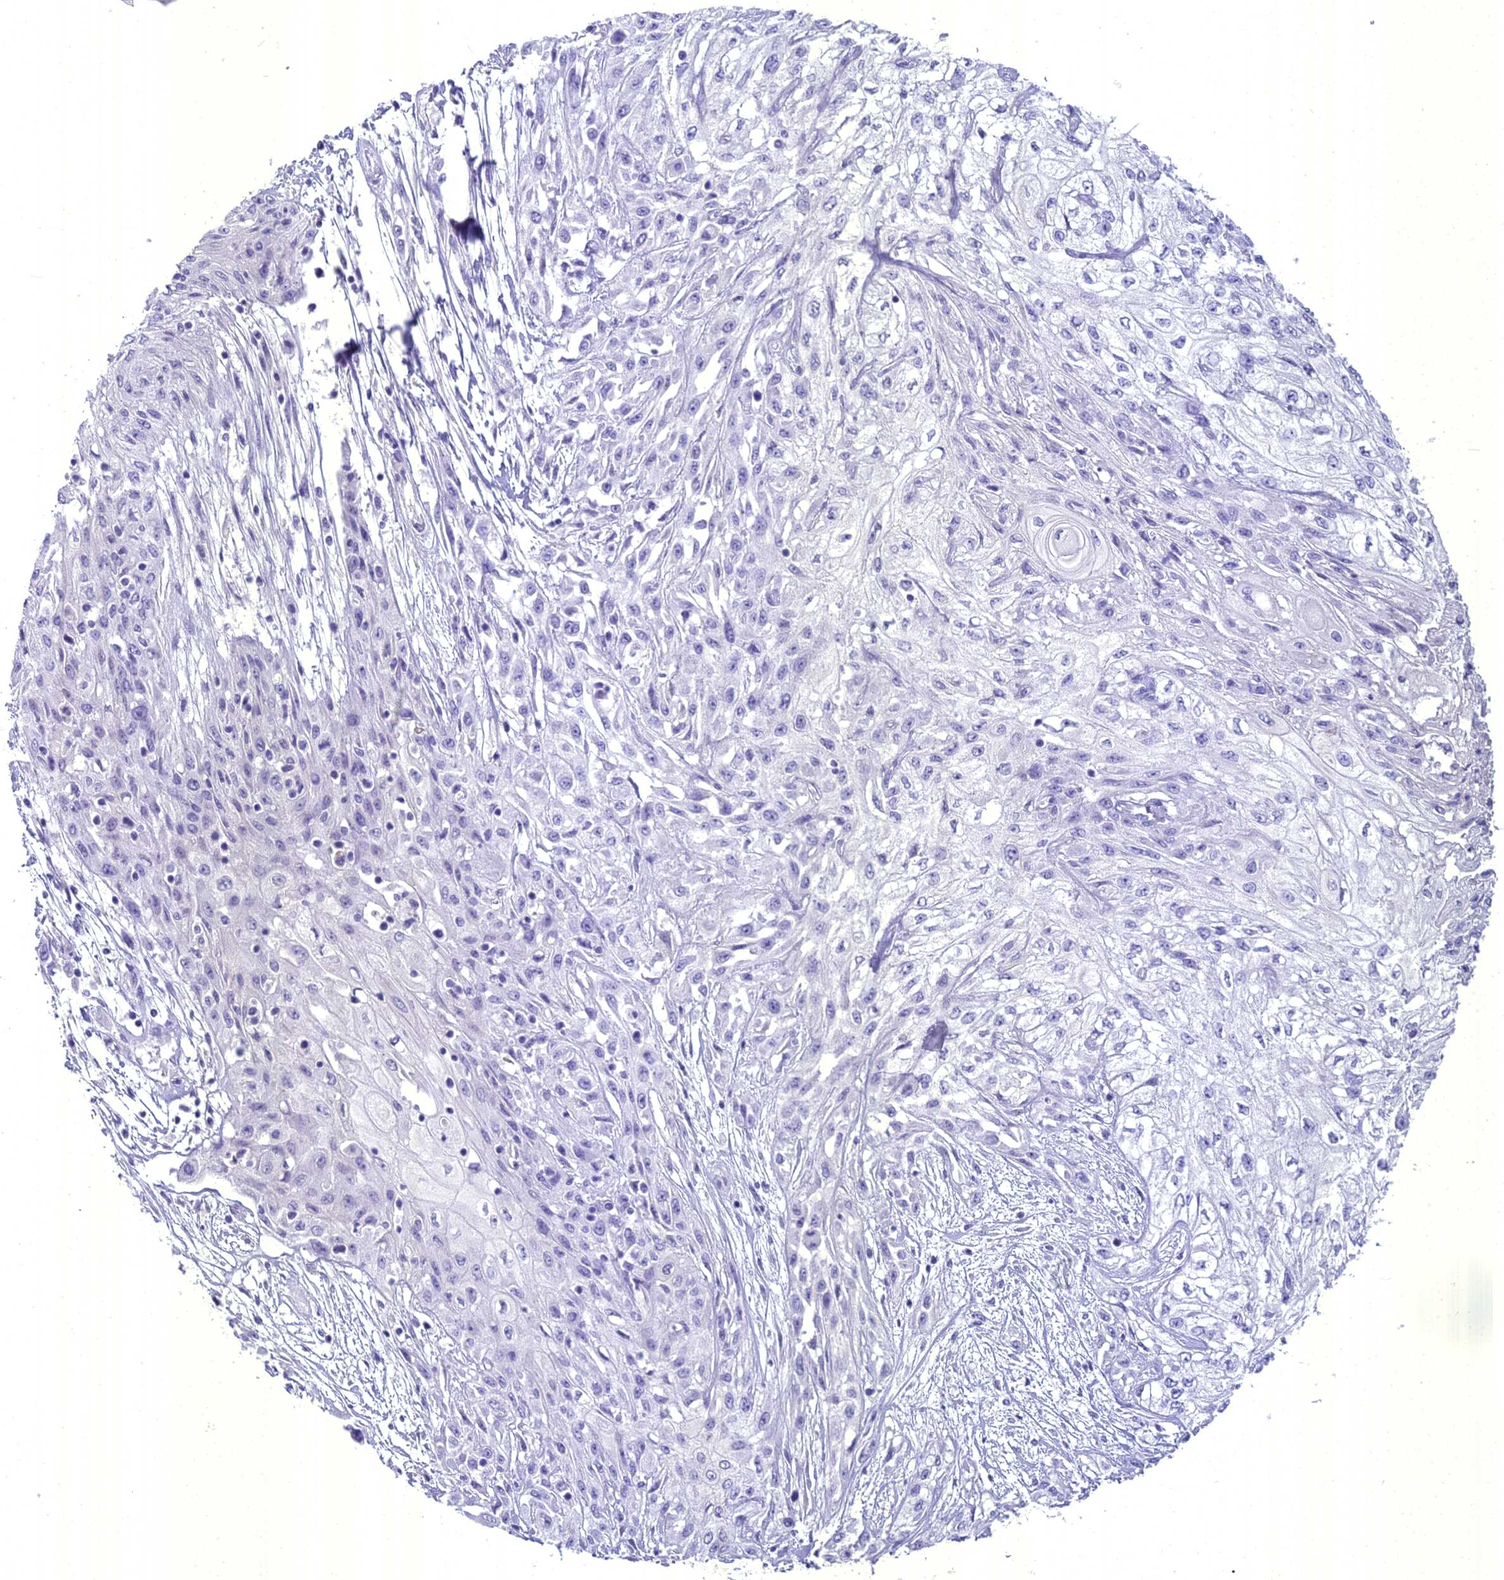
{"staining": {"intensity": "negative", "quantity": "none", "location": "none"}, "tissue": "skin cancer", "cell_type": "Tumor cells", "image_type": "cancer", "snomed": [{"axis": "morphology", "description": "Squamous cell carcinoma, NOS"}, {"axis": "morphology", "description": "Squamous cell carcinoma, metastatic, NOS"}, {"axis": "topography", "description": "Skin"}, {"axis": "topography", "description": "Lymph node"}], "caption": "DAB (3,3'-diaminobenzidine) immunohistochemical staining of metastatic squamous cell carcinoma (skin) reveals no significant staining in tumor cells.", "gene": "UNC80", "patient": {"sex": "male", "age": 75}}